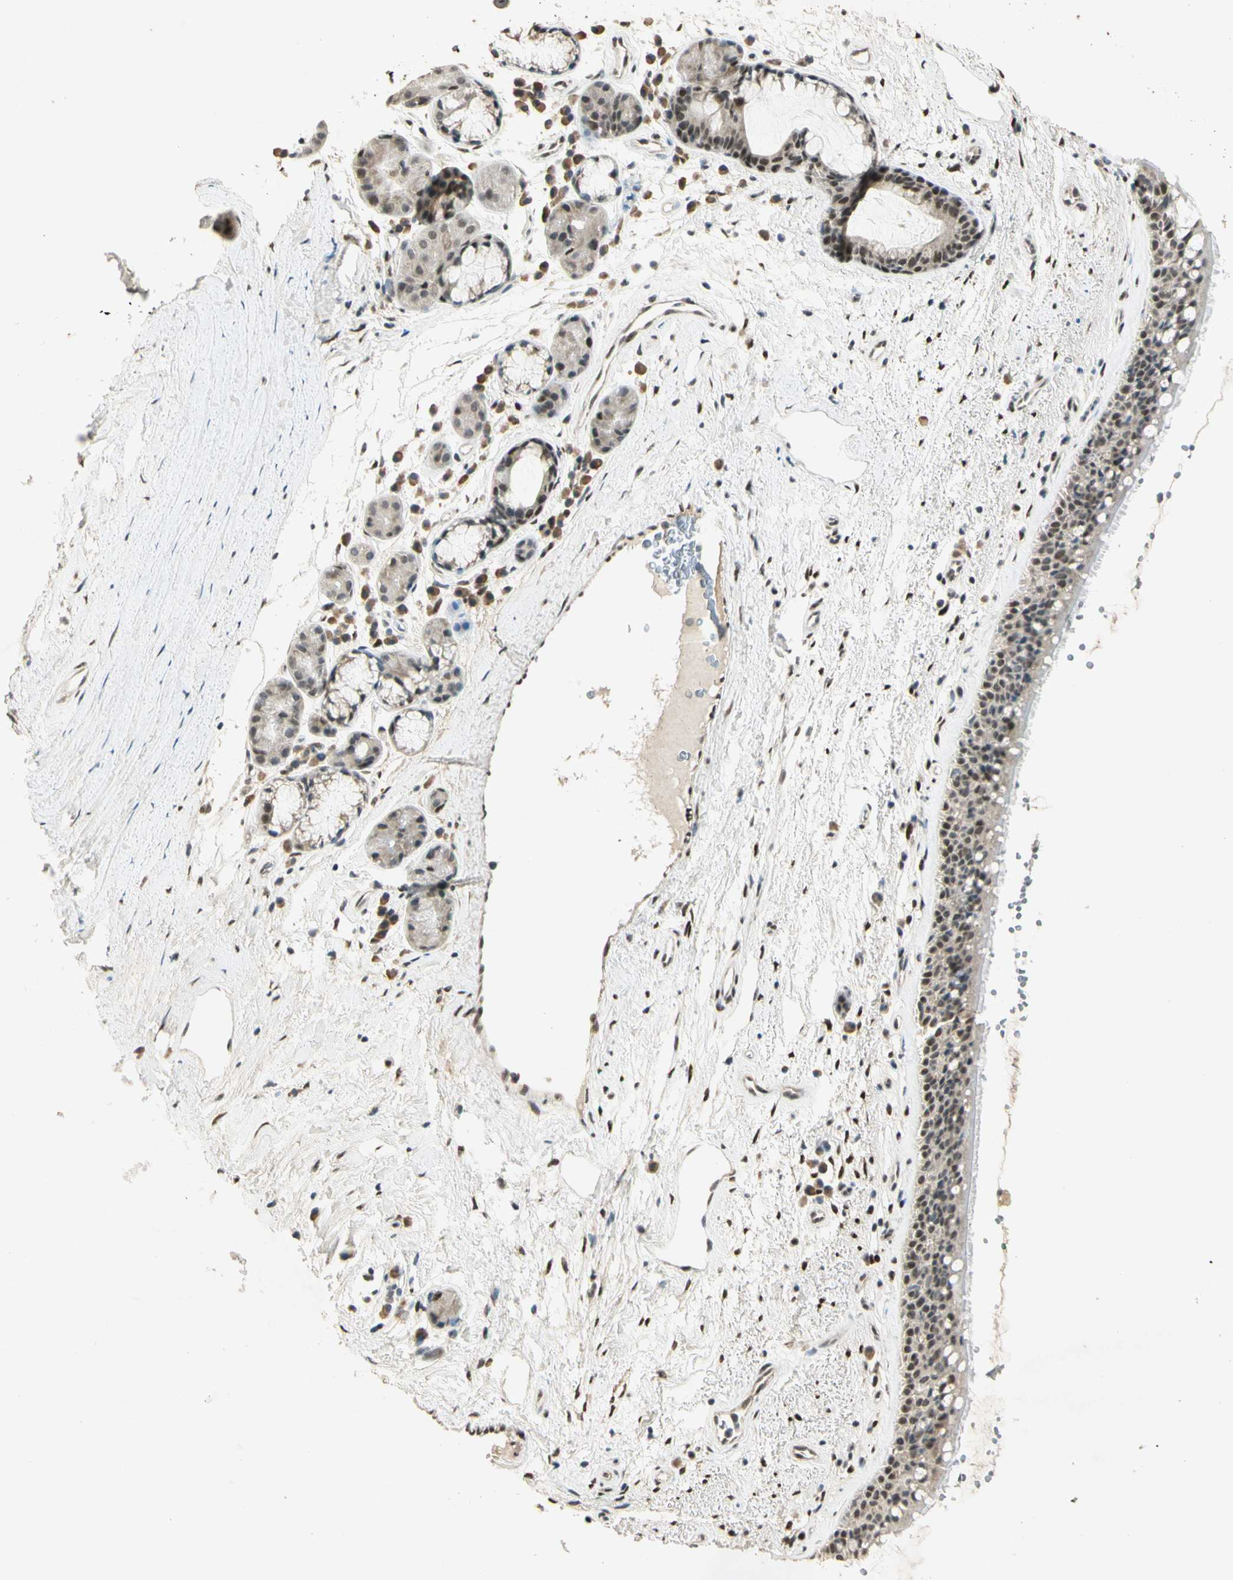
{"staining": {"intensity": "moderate", "quantity": ">75%", "location": "cytoplasmic/membranous,nuclear"}, "tissue": "bronchus", "cell_type": "Respiratory epithelial cells", "image_type": "normal", "snomed": [{"axis": "morphology", "description": "Normal tissue, NOS"}, {"axis": "topography", "description": "Bronchus"}], "caption": "IHC of normal human bronchus demonstrates medium levels of moderate cytoplasmic/membranous,nuclear staining in approximately >75% of respiratory epithelial cells. The protein of interest is shown in brown color, while the nuclei are stained blue.", "gene": "ZBTB4", "patient": {"sex": "female", "age": 54}}